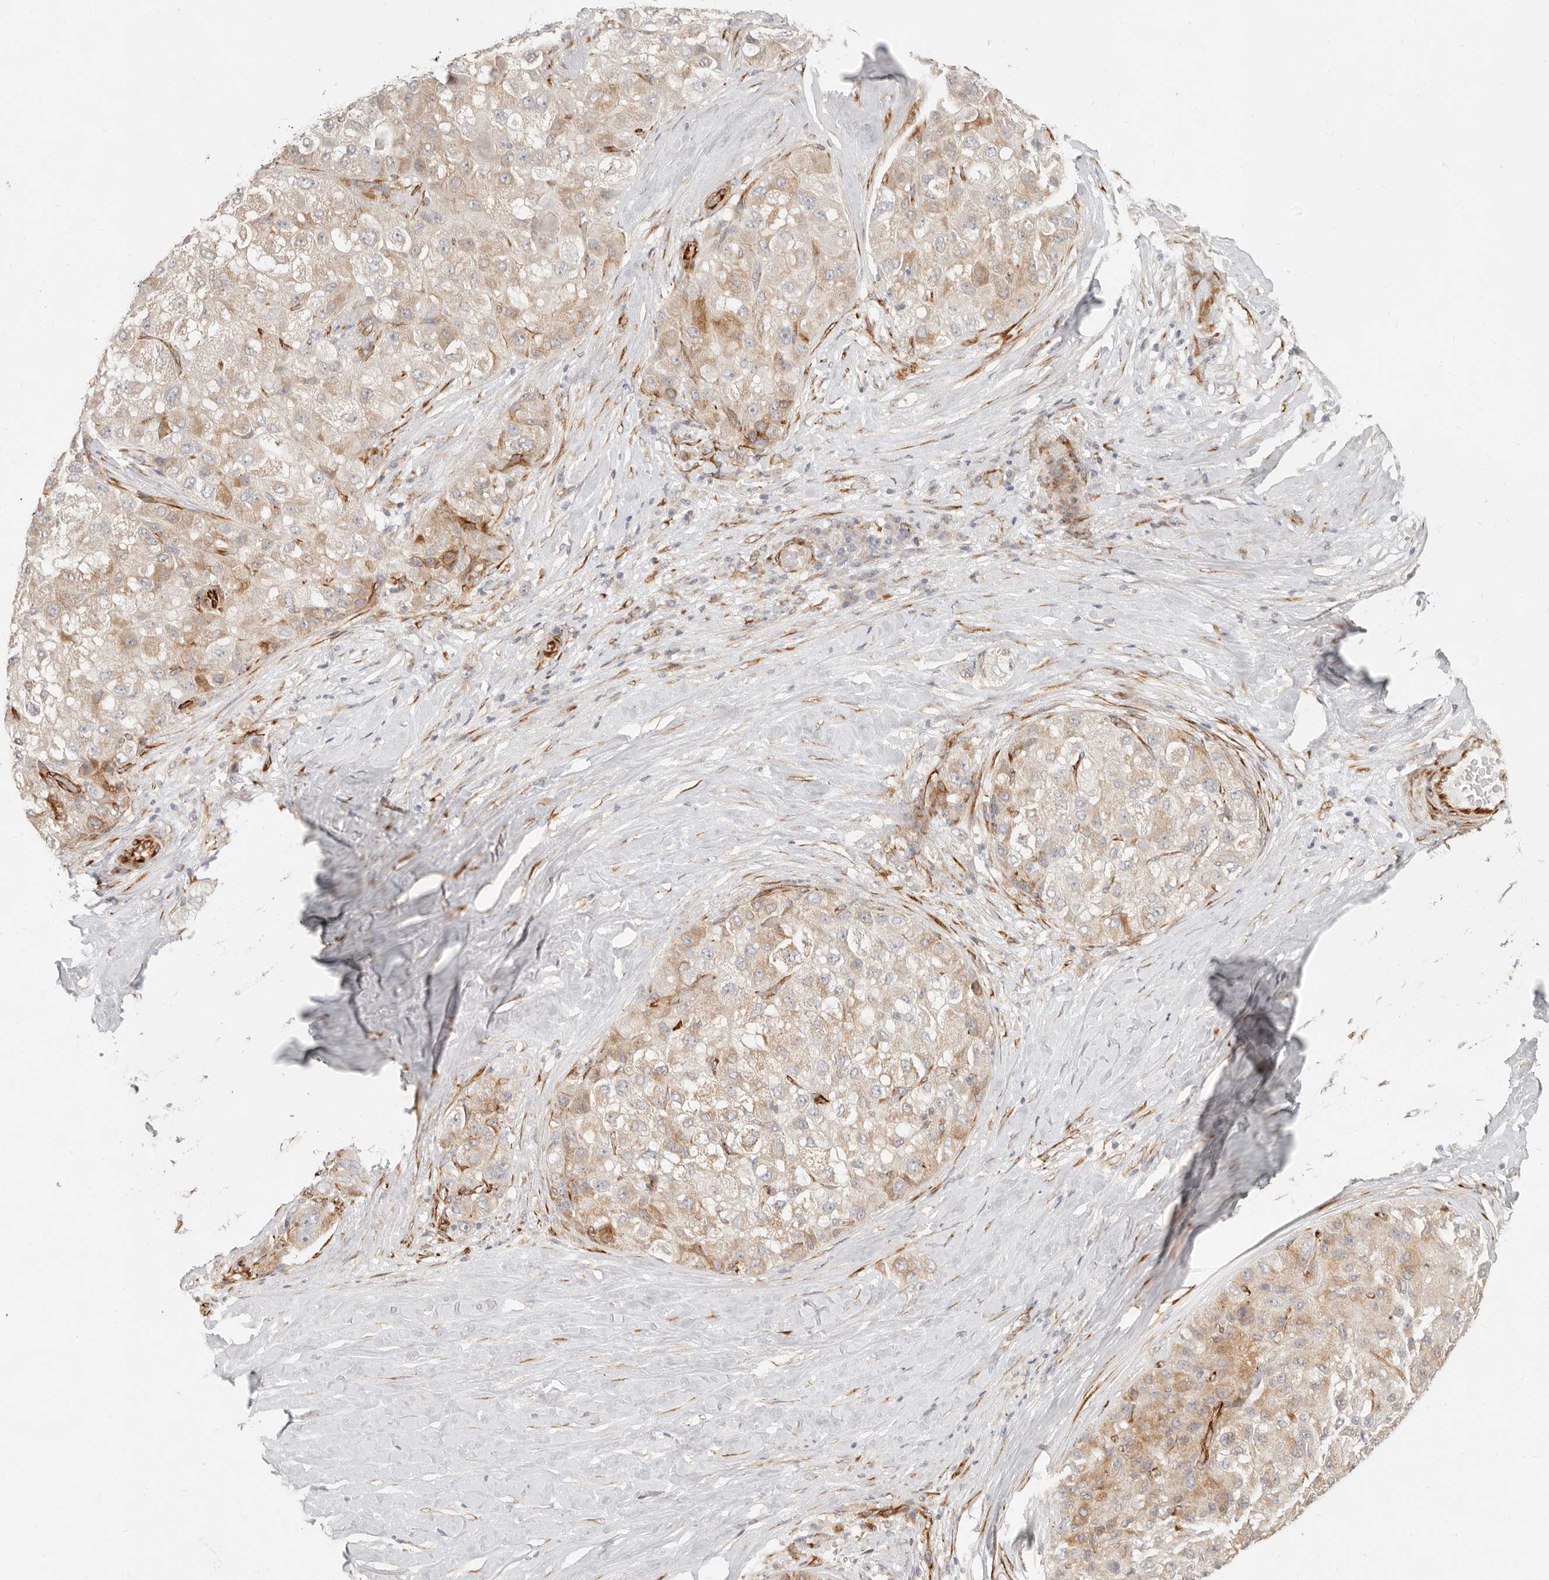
{"staining": {"intensity": "moderate", "quantity": ">75%", "location": "cytoplasmic/membranous"}, "tissue": "liver cancer", "cell_type": "Tumor cells", "image_type": "cancer", "snomed": [{"axis": "morphology", "description": "Carcinoma, Hepatocellular, NOS"}, {"axis": "topography", "description": "Liver"}], "caption": "Human liver cancer (hepatocellular carcinoma) stained with a protein marker reveals moderate staining in tumor cells.", "gene": "SASS6", "patient": {"sex": "male", "age": 80}}